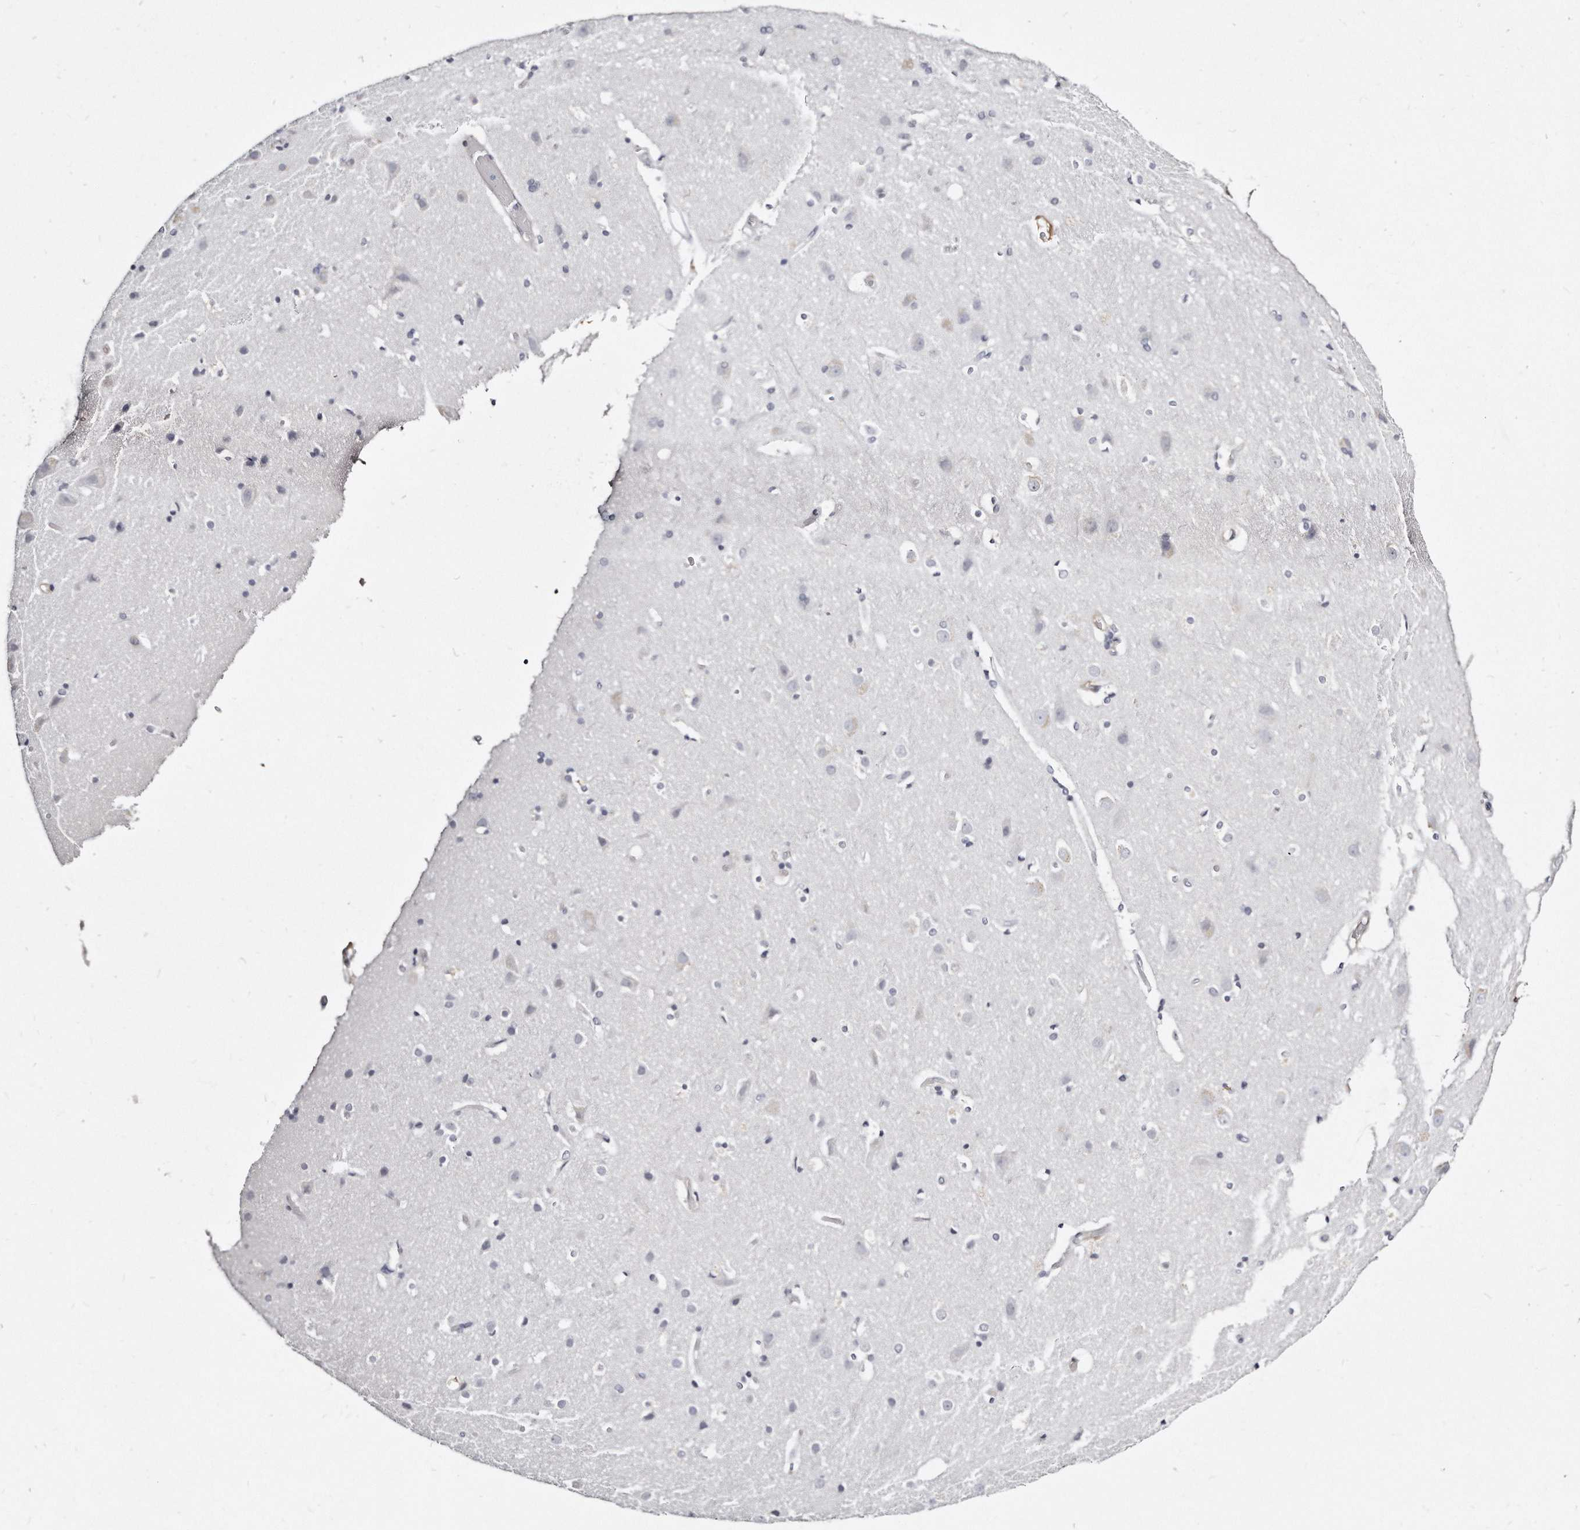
{"staining": {"intensity": "moderate", "quantity": "25%-75%", "location": "cytoplasmic/membranous"}, "tissue": "cerebral cortex", "cell_type": "Endothelial cells", "image_type": "normal", "snomed": [{"axis": "morphology", "description": "Normal tissue, NOS"}, {"axis": "topography", "description": "Cerebral cortex"}], "caption": "Immunohistochemistry (DAB (3,3'-diaminobenzidine)) staining of normal cerebral cortex shows moderate cytoplasmic/membranous protein staining in approximately 25%-75% of endothelial cells. (Brightfield microscopy of DAB IHC at high magnification).", "gene": "LMOD1", "patient": {"sex": "male", "age": 54}}